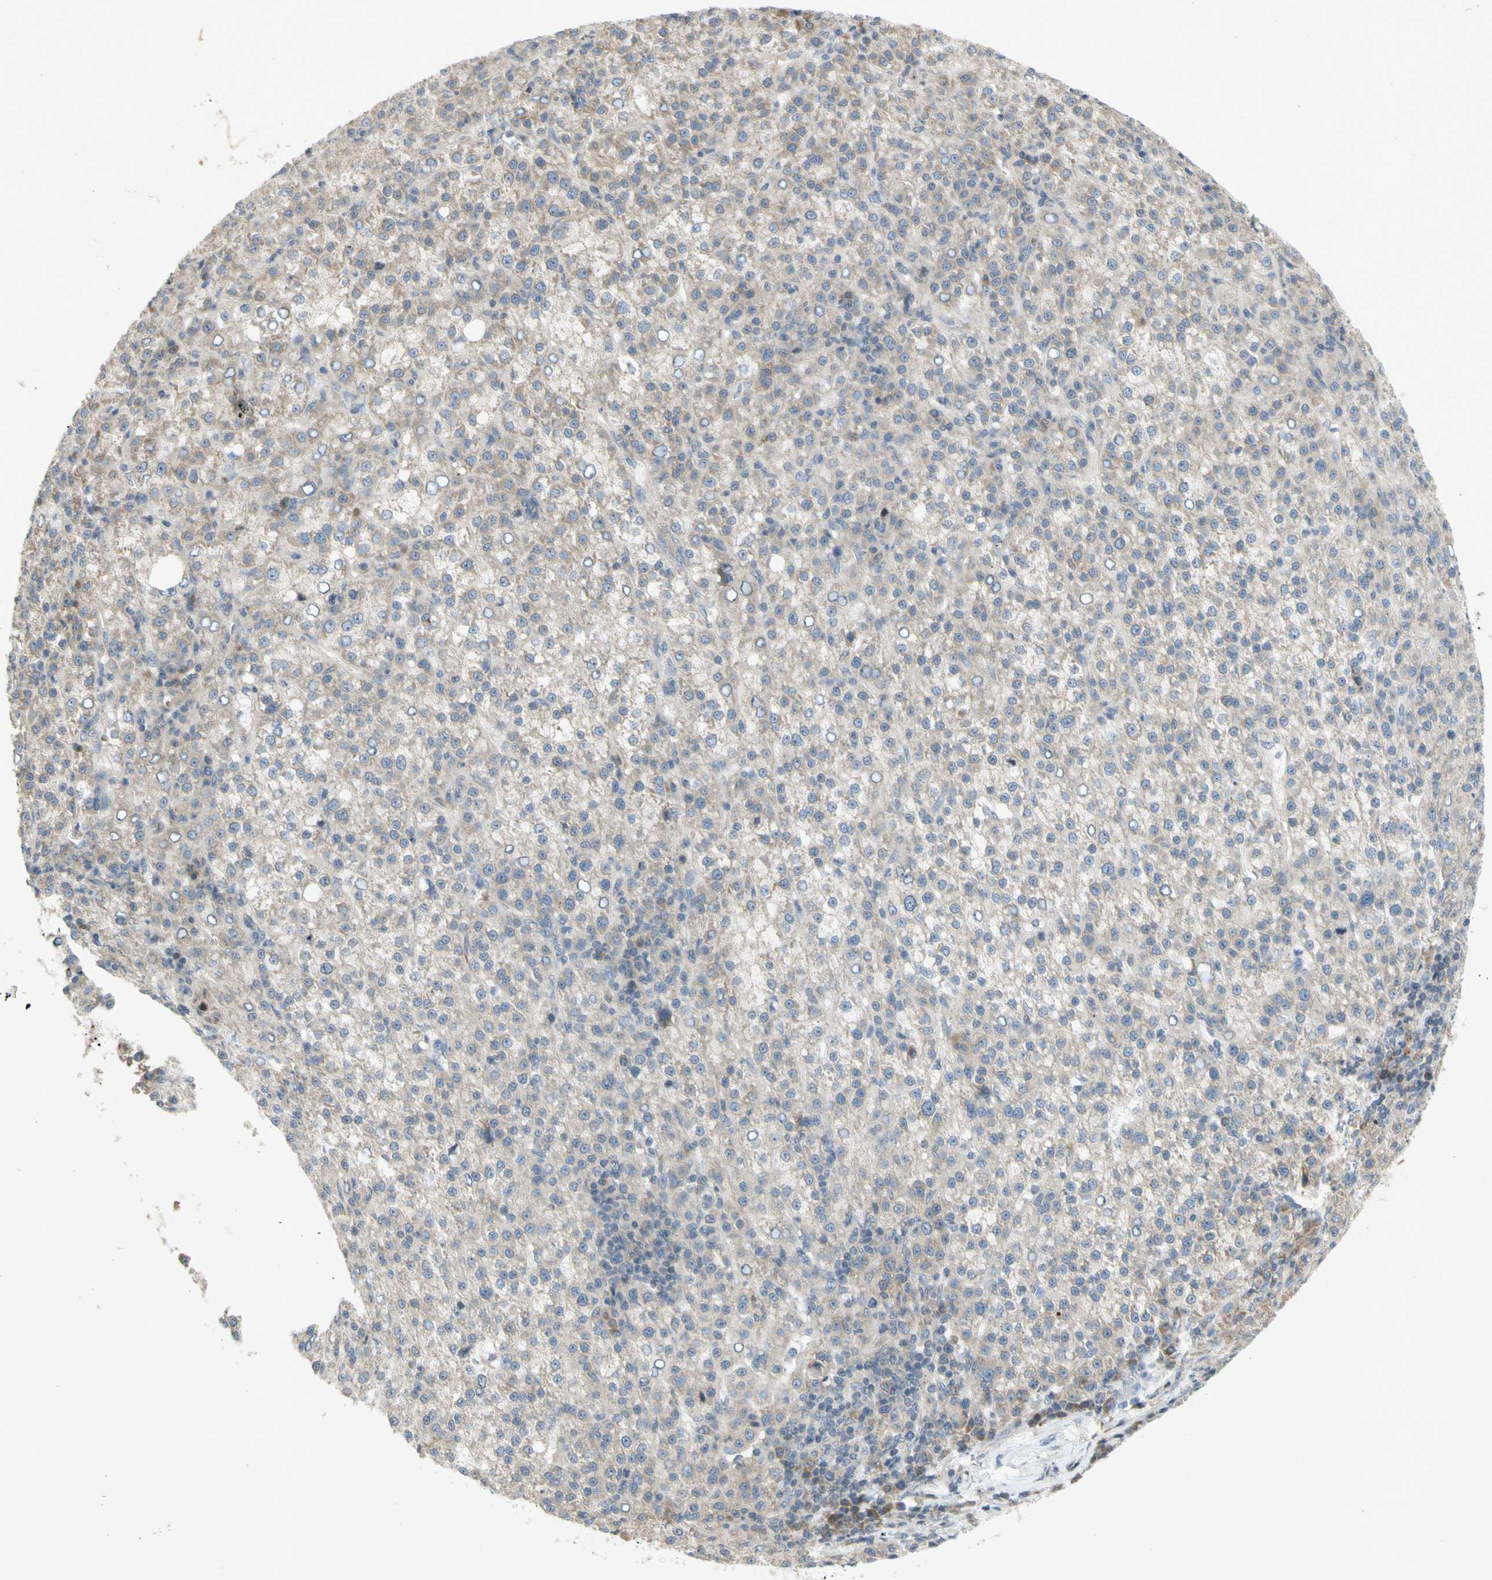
{"staining": {"intensity": "weak", "quantity": "25%-75%", "location": "cytoplasmic/membranous"}, "tissue": "liver cancer", "cell_type": "Tumor cells", "image_type": "cancer", "snomed": [{"axis": "morphology", "description": "Carcinoma, Hepatocellular, NOS"}, {"axis": "topography", "description": "Liver"}], "caption": "Hepatocellular carcinoma (liver) stained with a protein marker exhibits weak staining in tumor cells.", "gene": "ETF1", "patient": {"sex": "female", "age": 58}}